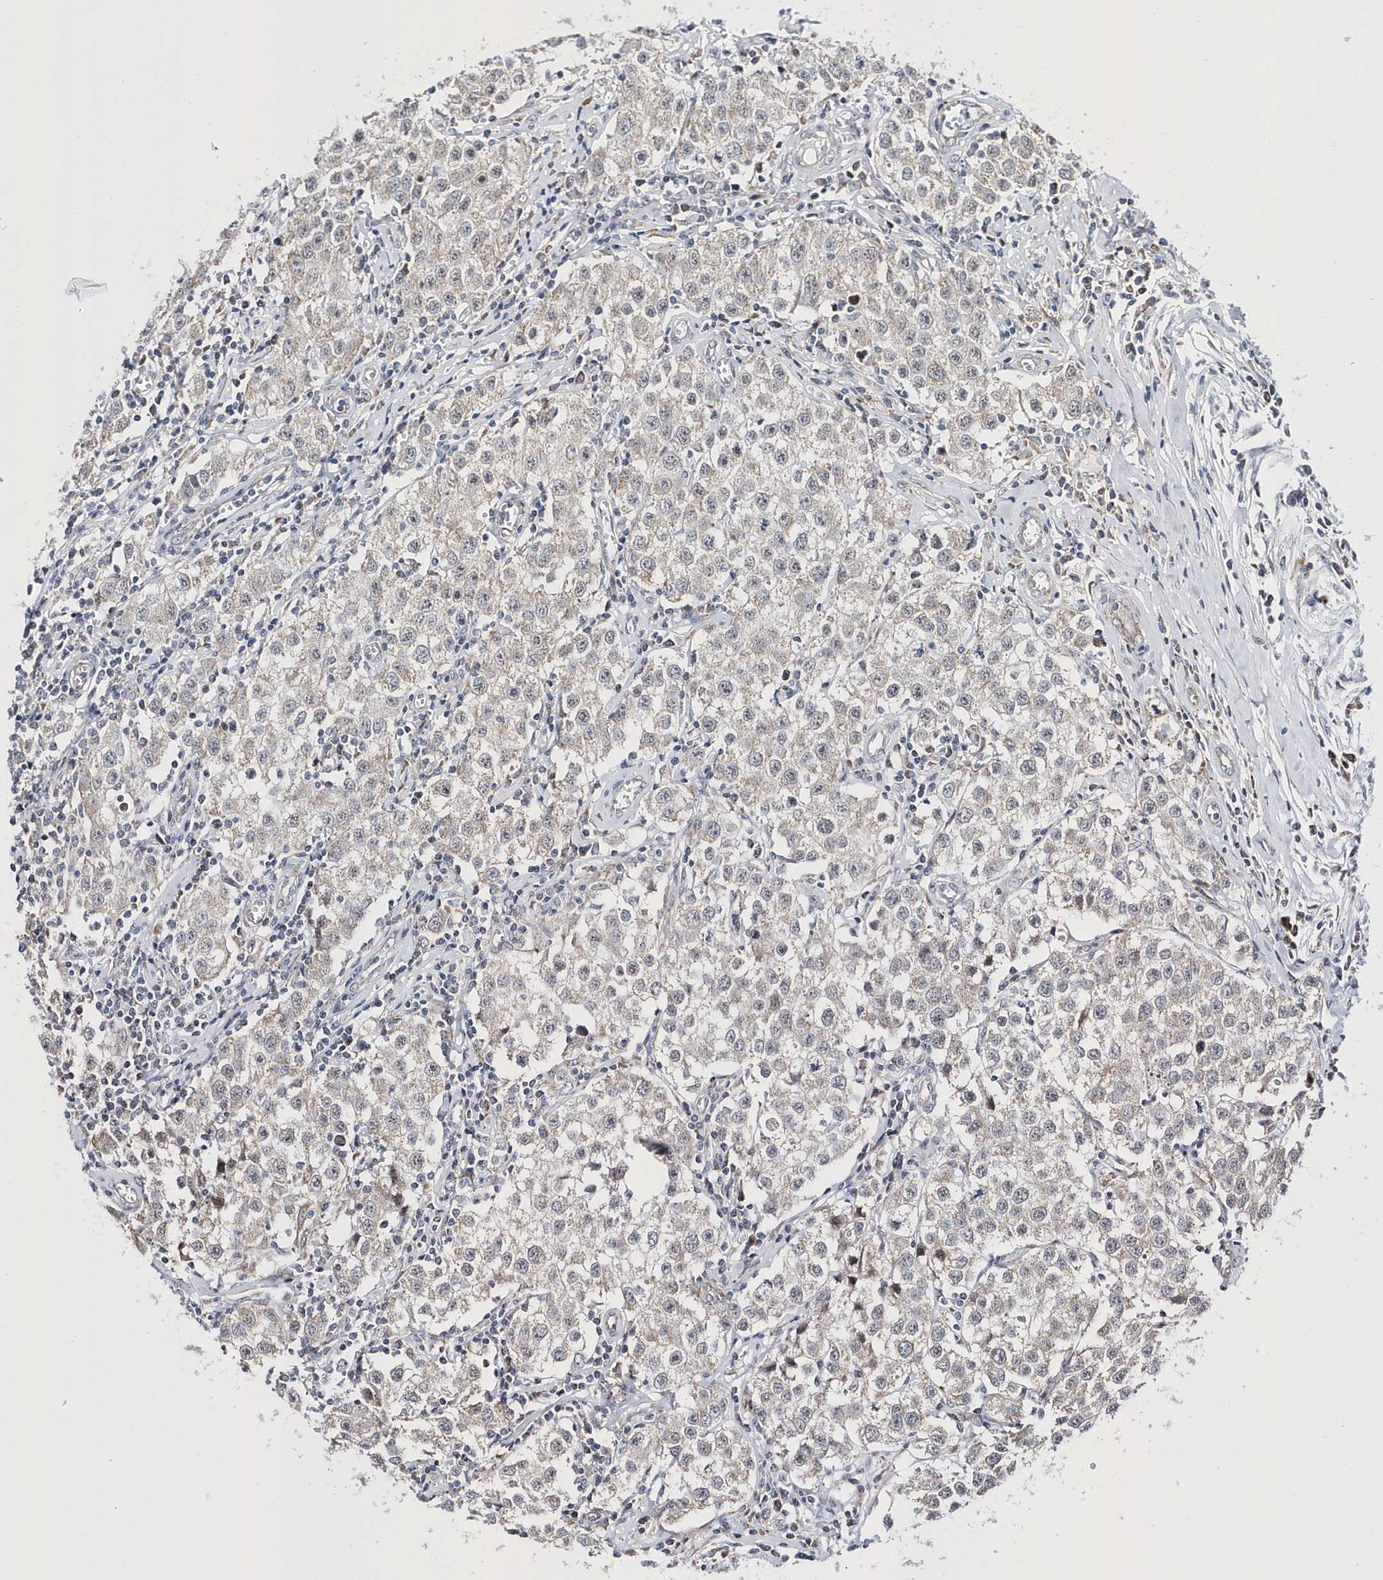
{"staining": {"intensity": "negative", "quantity": "none", "location": "none"}, "tissue": "testis cancer", "cell_type": "Tumor cells", "image_type": "cancer", "snomed": [{"axis": "morphology", "description": "Seminoma, NOS"}, {"axis": "morphology", "description": "Carcinoma, Embryonal, NOS"}, {"axis": "topography", "description": "Testis"}], "caption": "Micrograph shows no significant protein expression in tumor cells of testis cancer (seminoma). Brightfield microscopy of immunohistochemistry (IHC) stained with DAB (3,3'-diaminobenzidine) (brown) and hematoxylin (blue), captured at high magnification.", "gene": "SPATA5", "patient": {"sex": "male", "age": 43}}